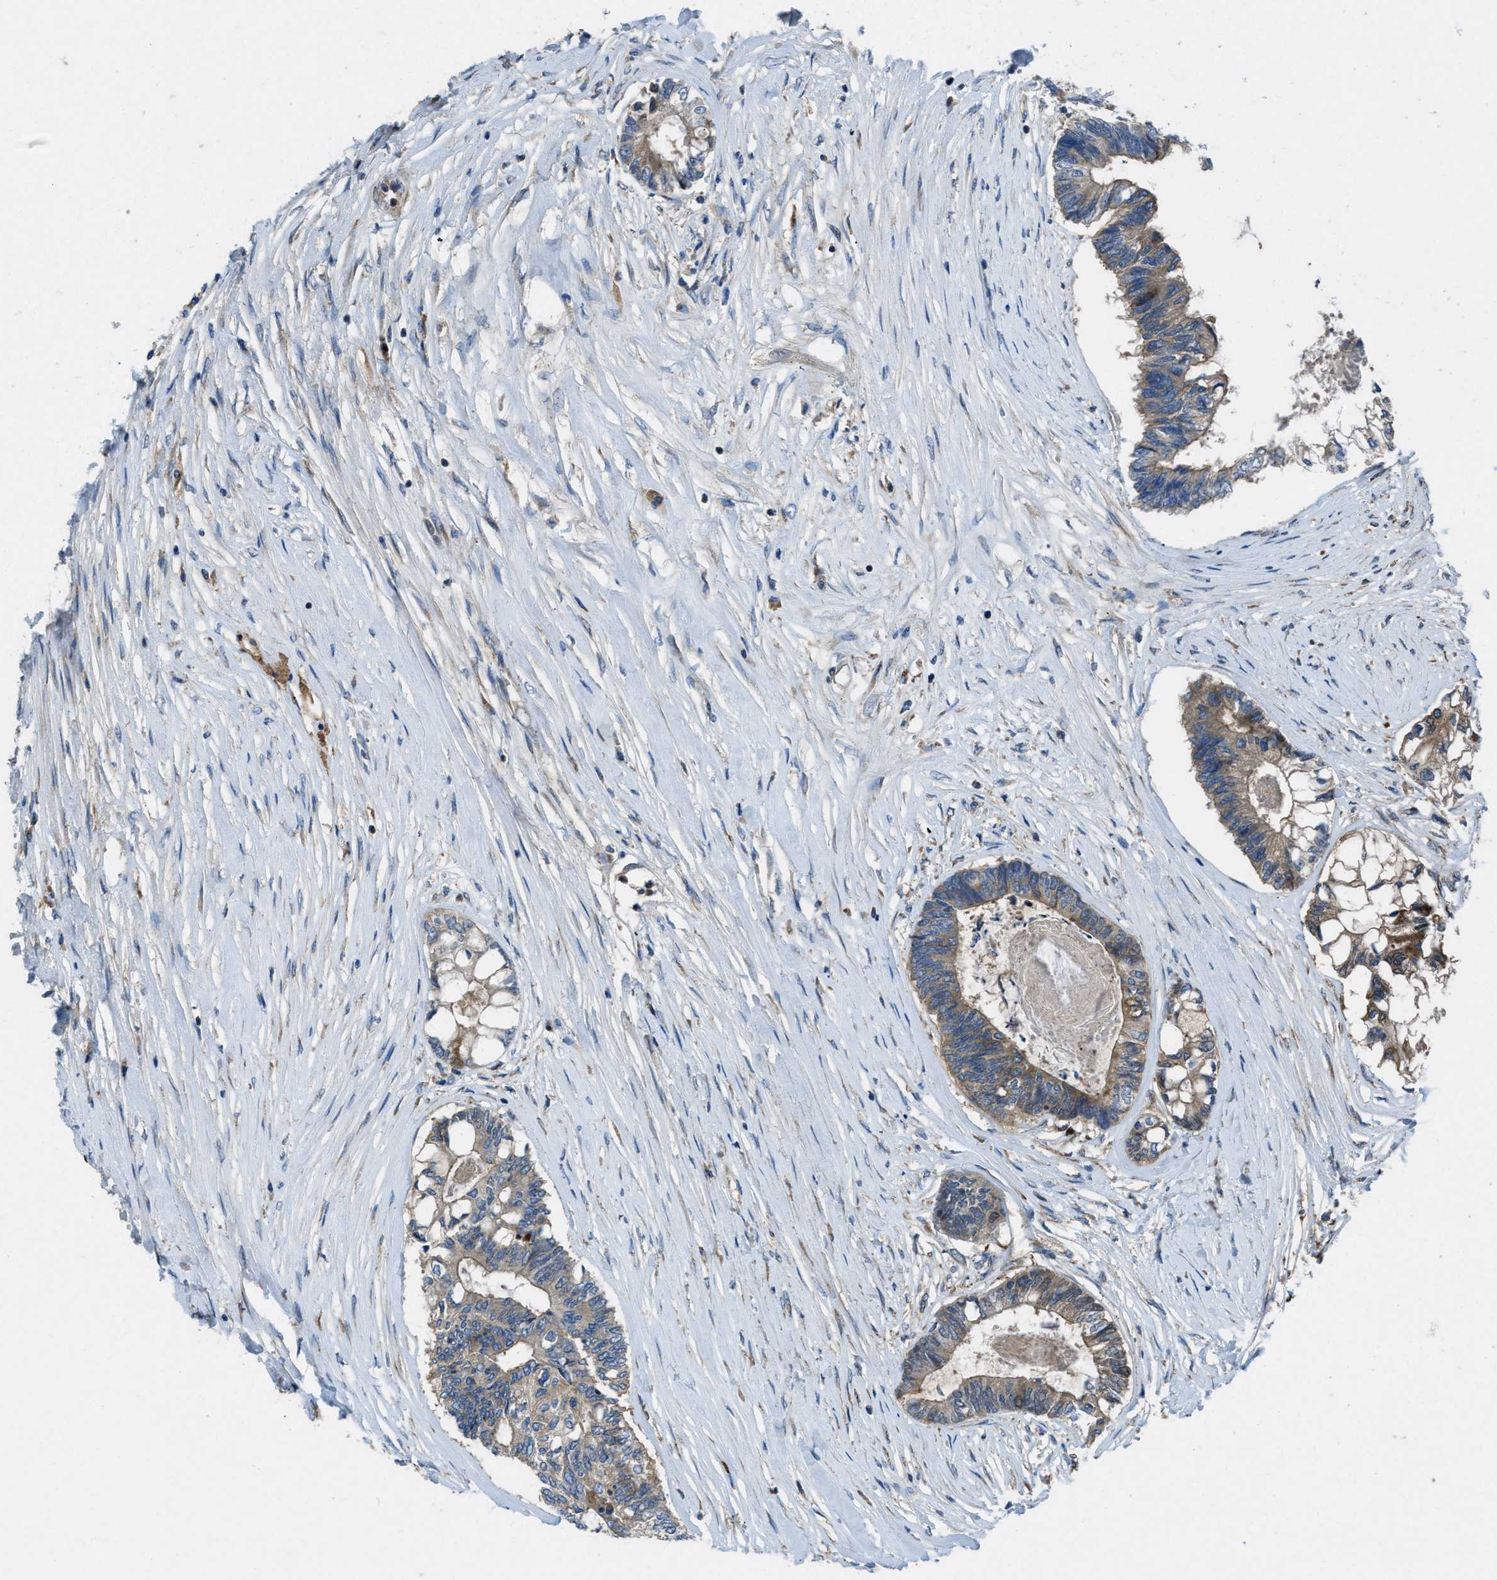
{"staining": {"intensity": "moderate", "quantity": "<25%", "location": "cytoplasmic/membranous"}, "tissue": "colorectal cancer", "cell_type": "Tumor cells", "image_type": "cancer", "snomed": [{"axis": "morphology", "description": "Adenocarcinoma, NOS"}, {"axis": "topography", "description": "Rectum"}], "caption": "Brown immunohistochemical staining in adenocarcinoma (colorectal) reveals moderate cytoplasmic/membranous expression in approximately <25% of tumor cells.", "gene": "MAP3K20", "patient": {"sex": "male", "age": 63}}